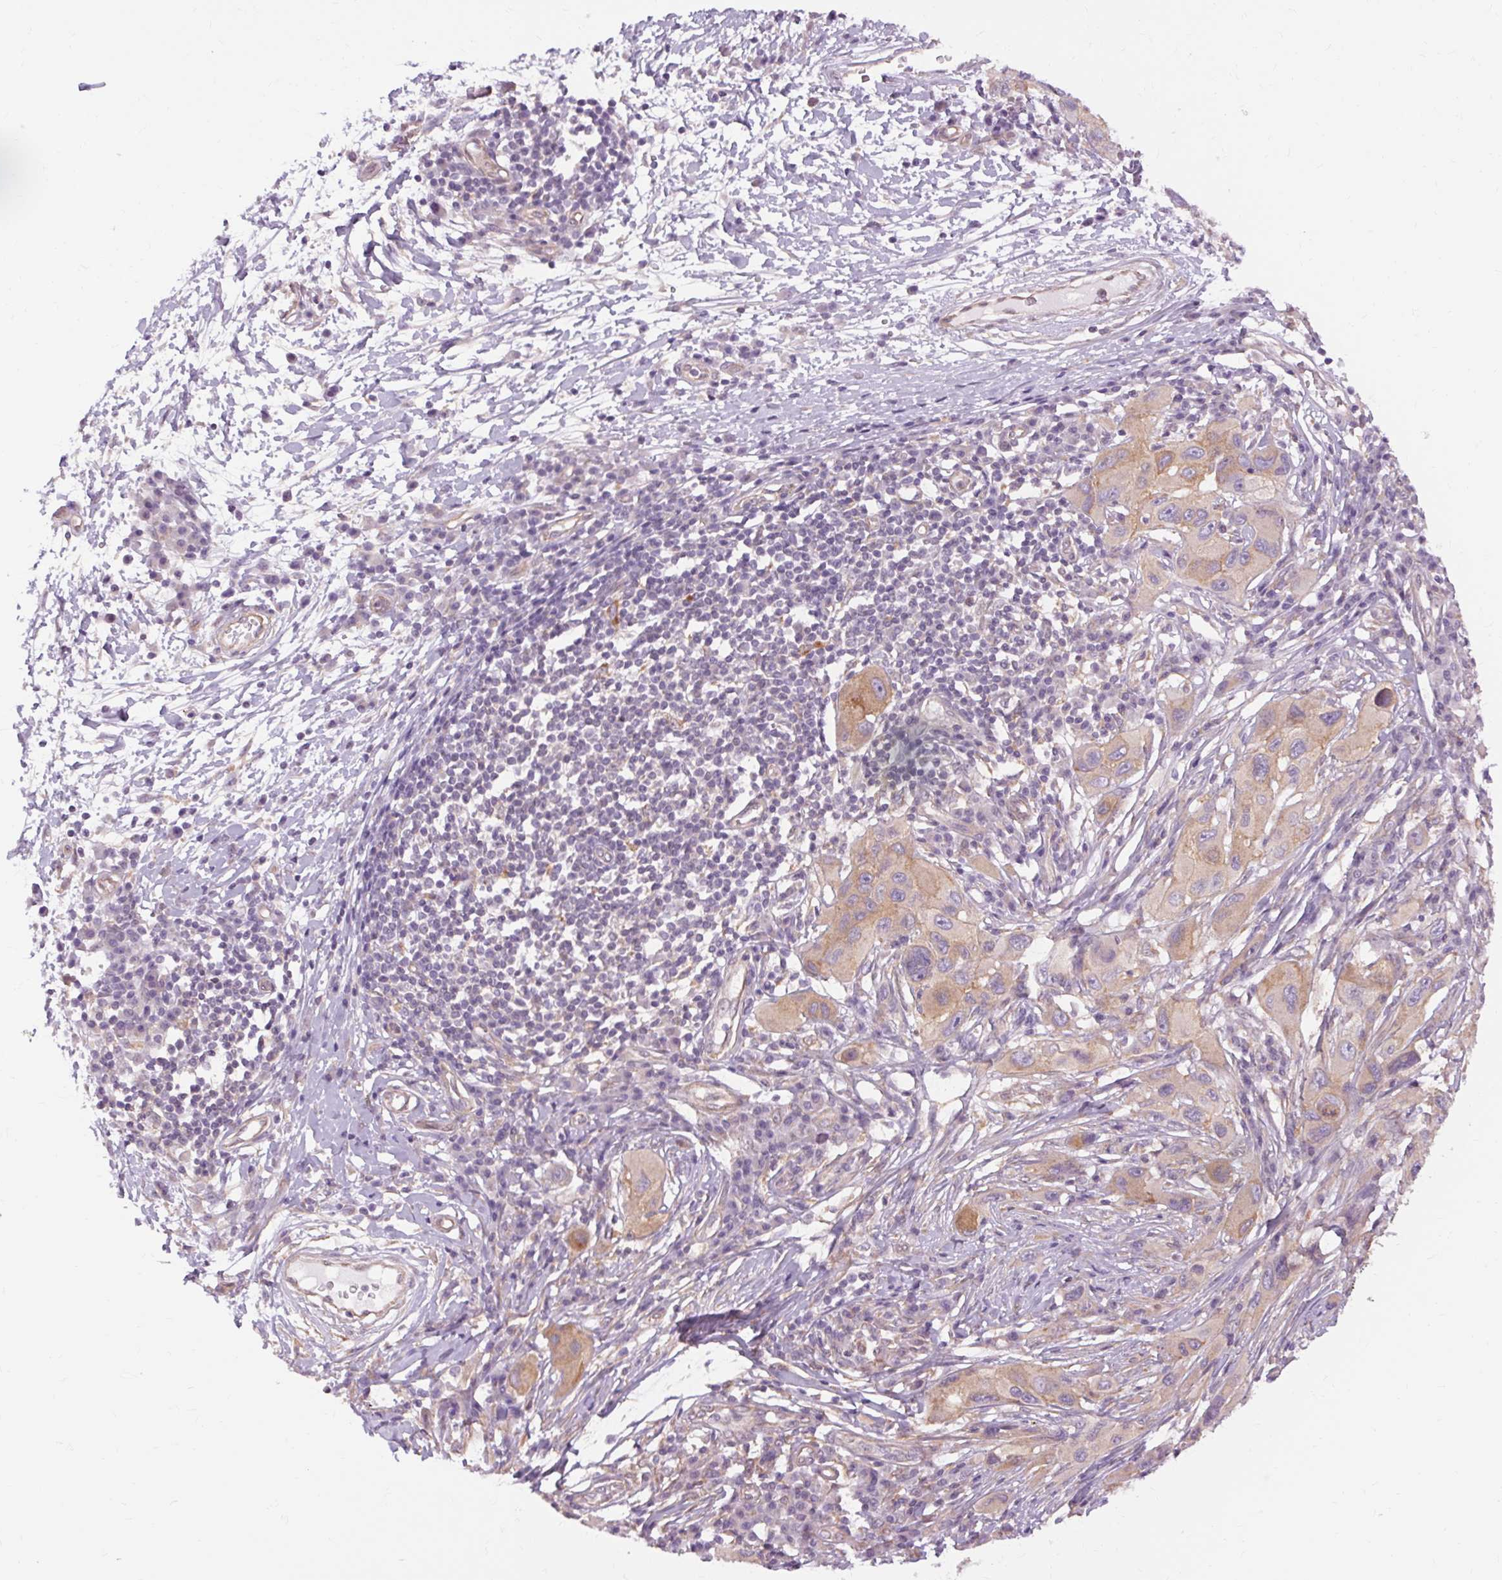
{"staining": {"intensity": "moderate", "quantity": "25%-75%", "location": "cytoplasmic/membranous"}, "tissue": "melanoma", "cell_type": "Tumor cells", "image_type": "cancer", "snomed": [{"axis": "morphology", "description": "Malignant melanoma, NOS"}, {"axis": "topography", "description": "Skin"}], "caption": "Immunohistochemical staining of melanoma shows medium levels of moderate cytoplasmic/membranous protein staining in approximately 25%-75% of tumor cells.", "gene": "TM6SF1", "patient": {"sex": "male", "age": 53}}